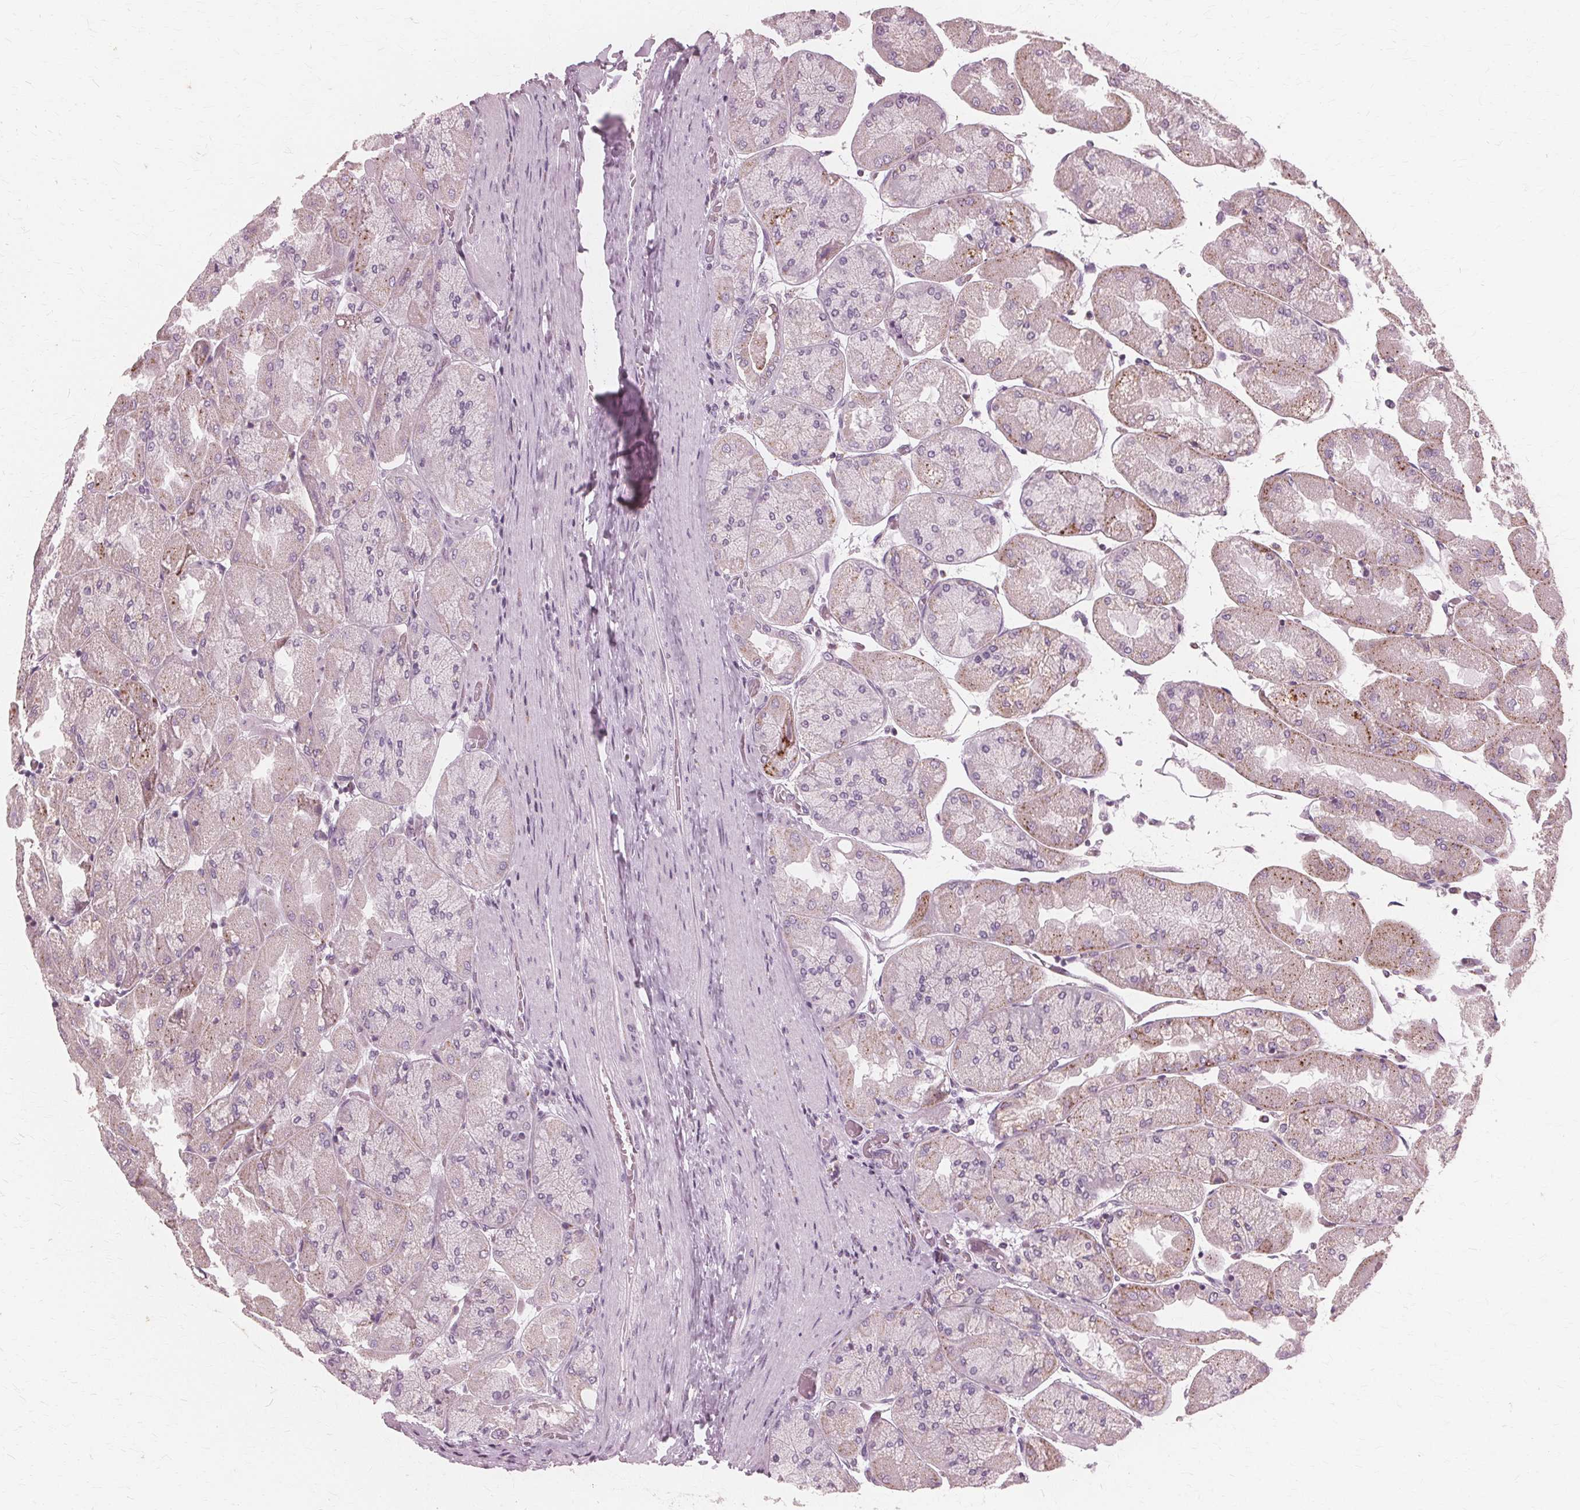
{"staining": {"intensity": "moderate", "quantity": "25%-75%", "location": "cytoplasmic/membranous"}, "tissue": "stomach", "cell_type": "Glandular cells", "image_type": "normal", "snomed": [{"axis": "morphology", "description": "Normal tissue, NOS"}, {"axis": "topography", "description": "Stomach"}], "caption": "Immunohistochemical staining of benign stomach reveals medium levels of moderate cytoplasmic/membranous staining in about 25%-75% of glandular cells.", "gene": "DNASE2", "patient": {"sex": "female", "age": 61}}